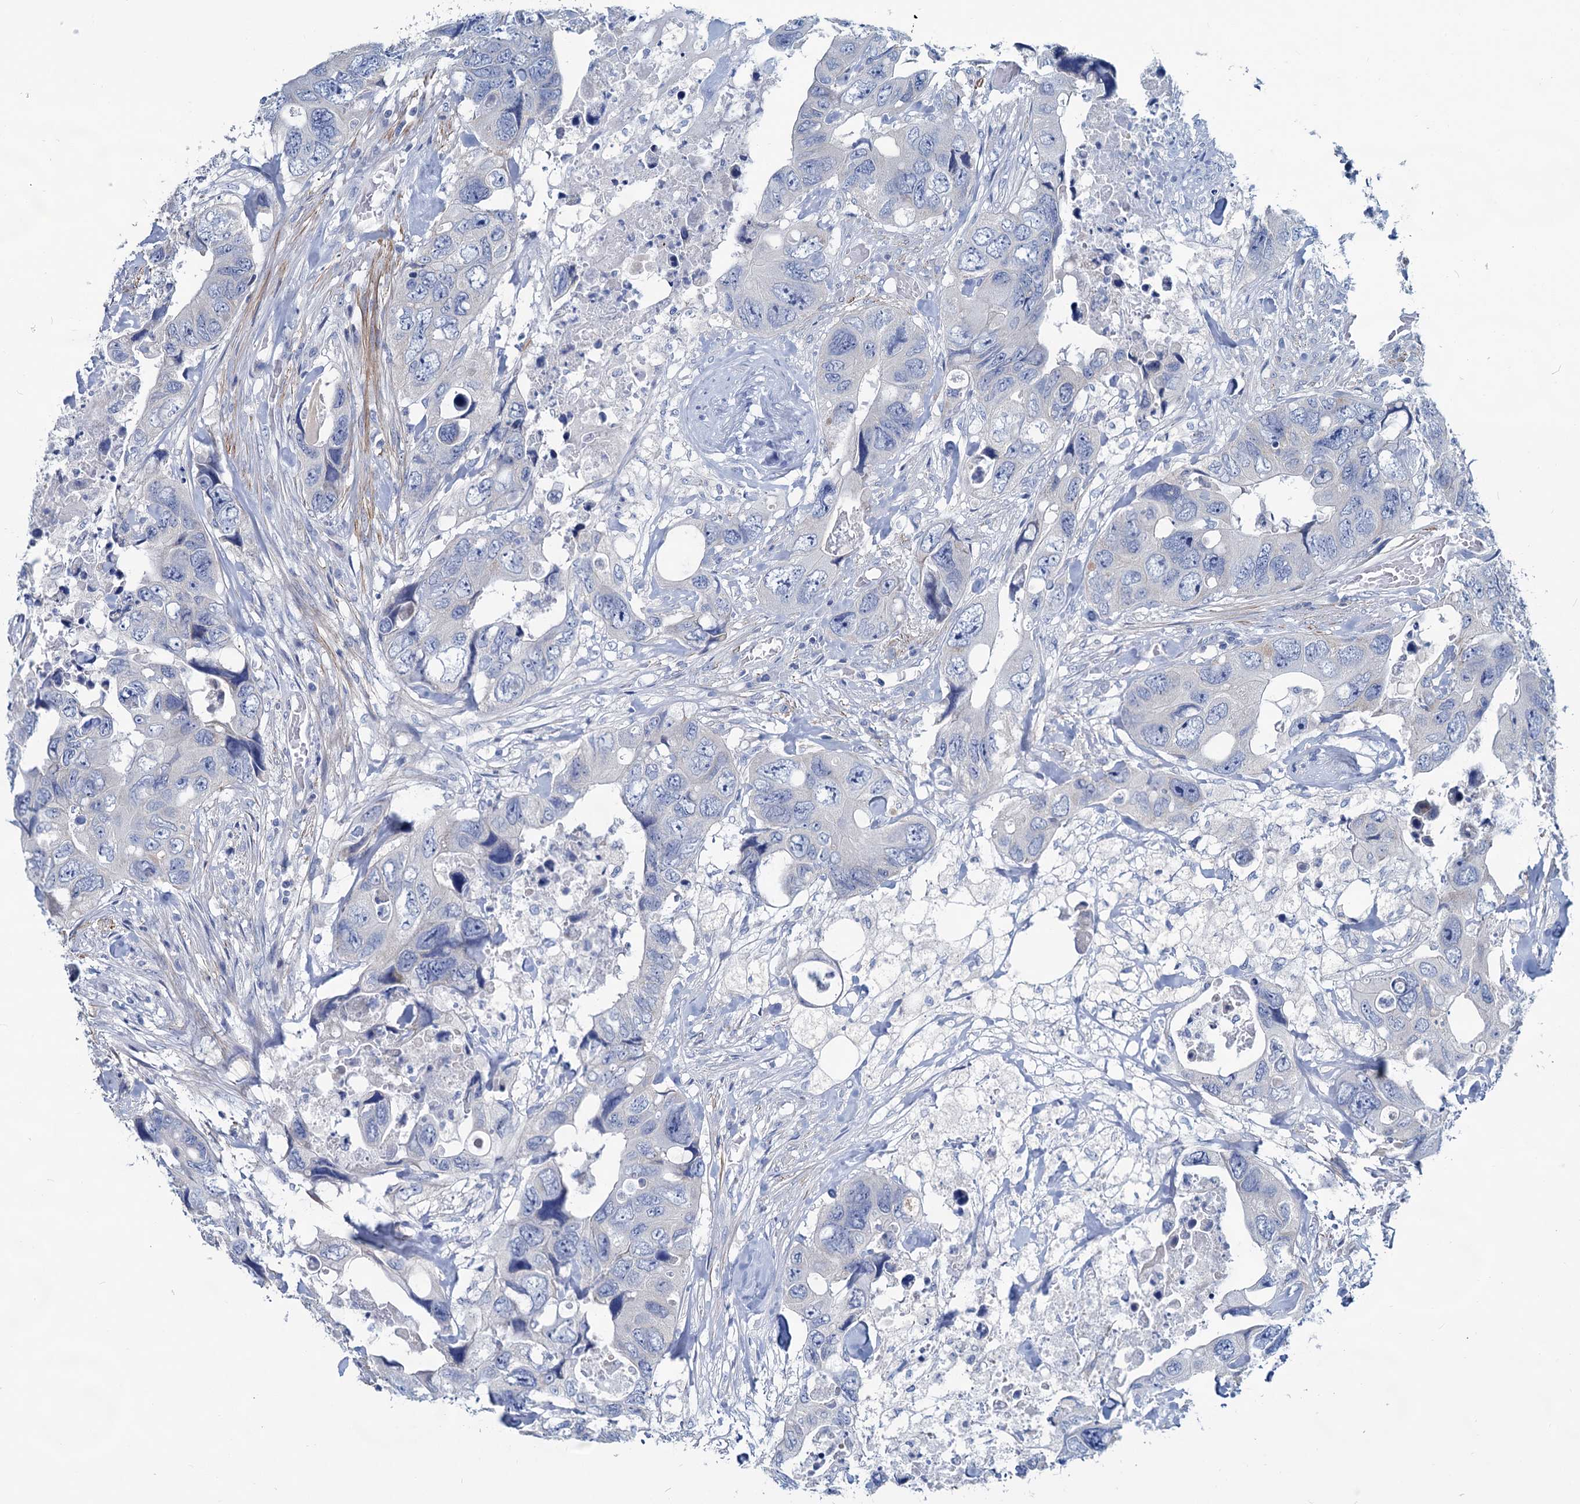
{"staining": {"intensity": "negative", "quantity": "none", "location": "none"}, "tissue": "colorectal cancer", "cell_type": "Tumor cells", "image_type": "cancer", "snomed": [{"axis": "morphology", "description": "Adenocarcinoma, NOS"}, {"axis": "topography", "description": "Rectum"}], "caption": "Tumor cells show no significant protein staining in colorectal adenocarcinoma.", "gene": "SLC1A3", "patient": {"sex": "male", "age": 57}}